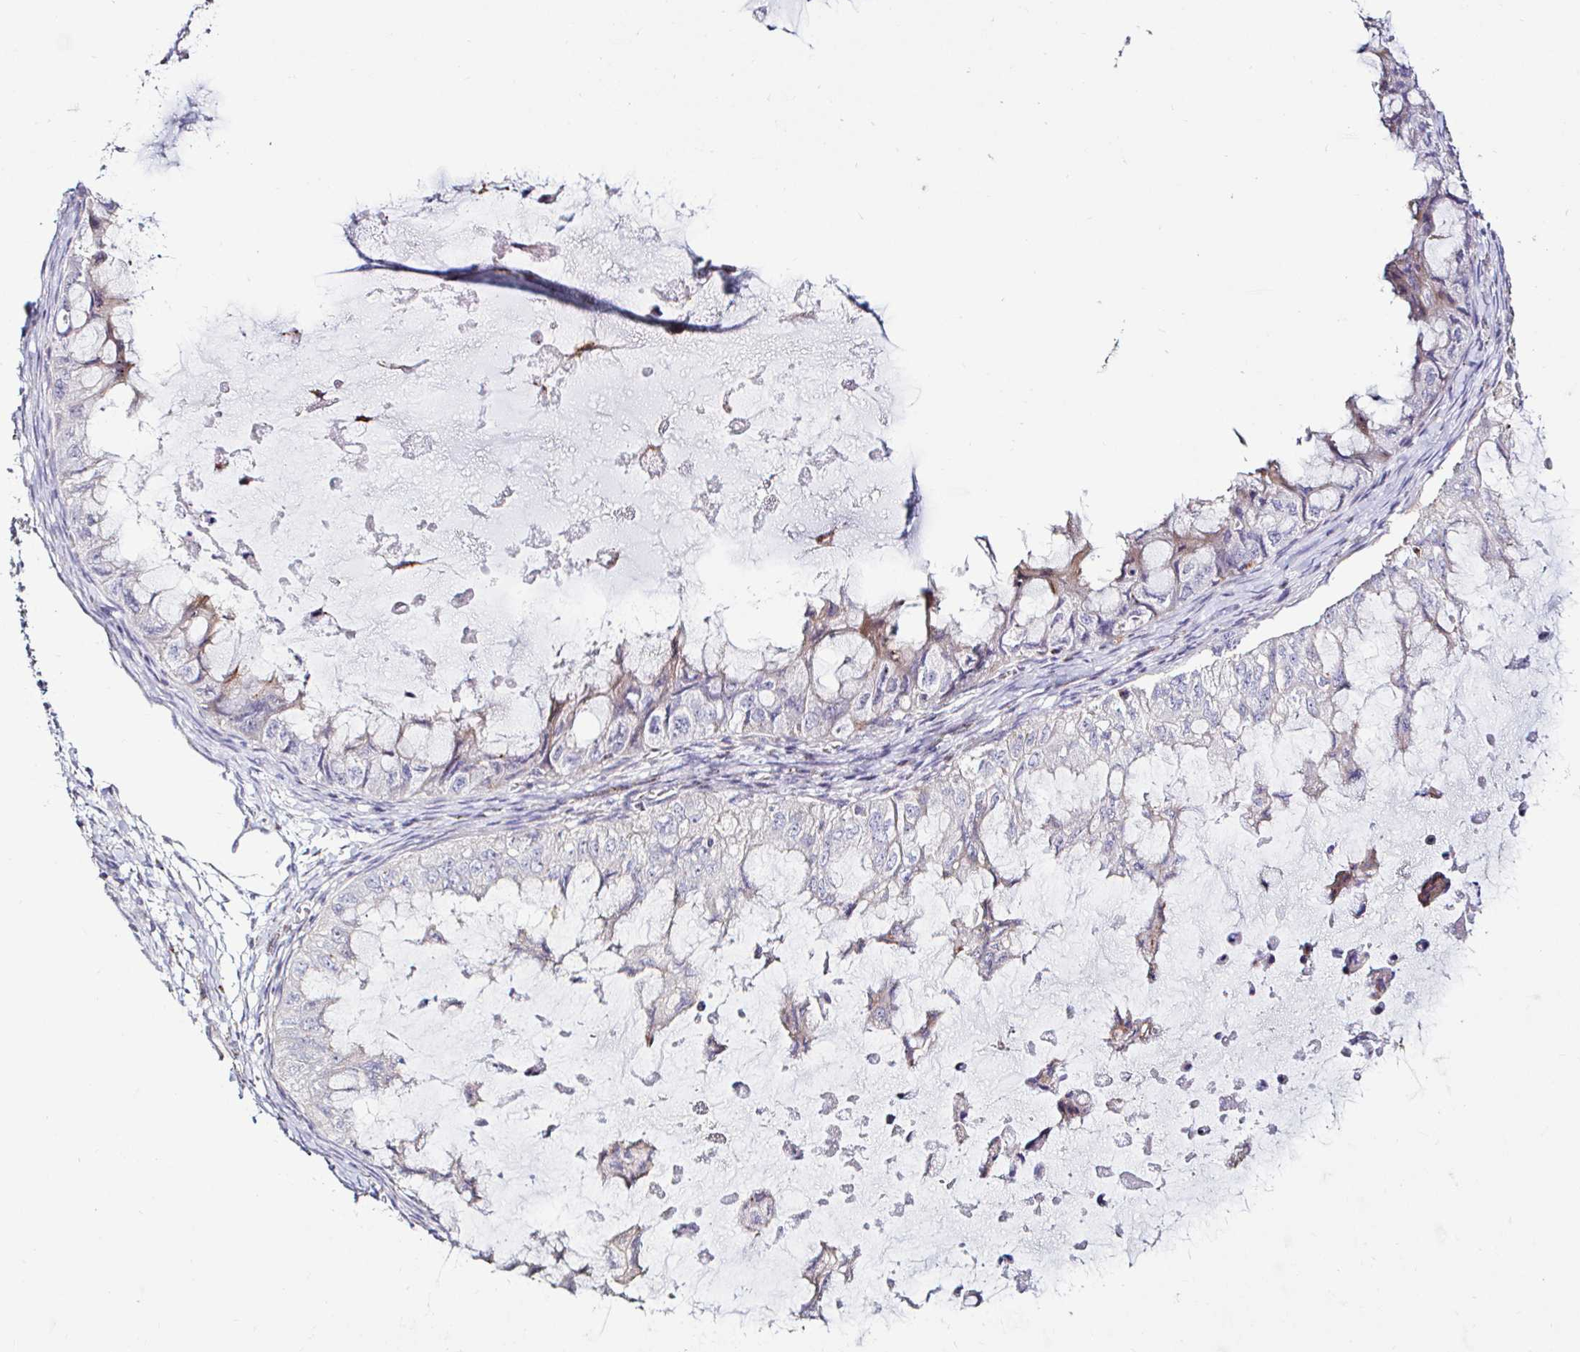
{"staining": {"intensity": "negative", "quantity": "none", "location": "none"}, "tissue": "ovarian cancer", "cell_type": "Tumor cells", "image_type": "cancer", "snomed": [{"axis": "morphology", "description": "Cystadenocarcinoma, mucinous, NOS"}, {"axis": "topography", "description": "Ovary"}], "caption": "This is an IHC image of ovarian cancer. There is no expression in tumor cells.", "gene": "GALNS", "patient": {"sex": "female", "age": 72}}